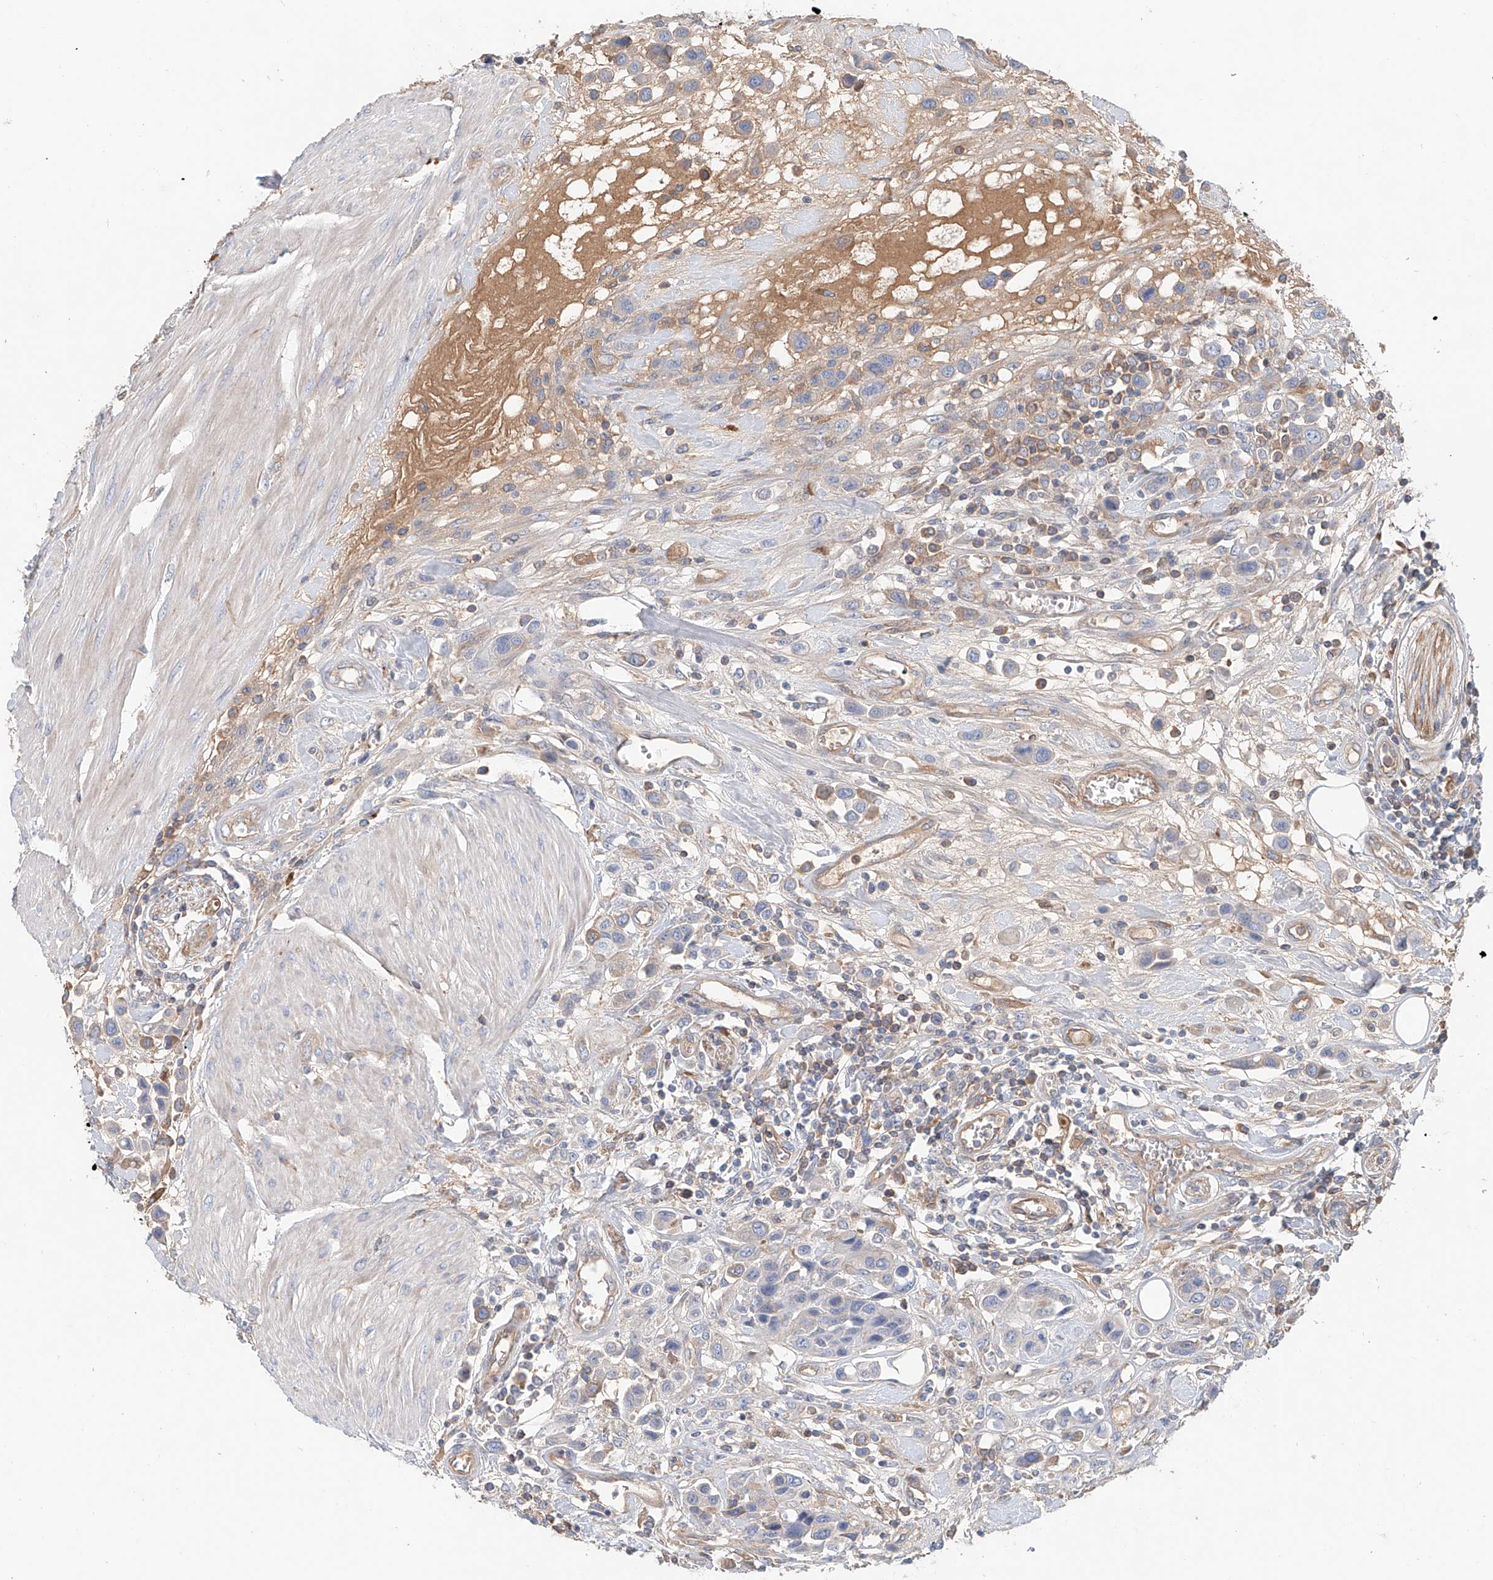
{"staining": {"intensity": "moderate", "quantity": "<25%", "location": "cytoplasmic/membranous"}, "tissue": "urothelial cancer", "cell_type": "Tumor cells", "image_type": "cancer", "snomed": [{"axis": "morphology", "description": "Urothelial carcinoma, High grade"}, {"axis": "topography", "description": "Urinary bladder"}], "caption": "Tumor cells demonstrate moderate cytoplasmic/membranous positivity in approximately <25% of cells in urothelial cancer. The staining is performed using DAB brown chromogen to label protein expression. The nuclei are counter-stained blue using hematoxylin.", "gene": "FRYL", "patient": {"sex": "male", "age": 50}}